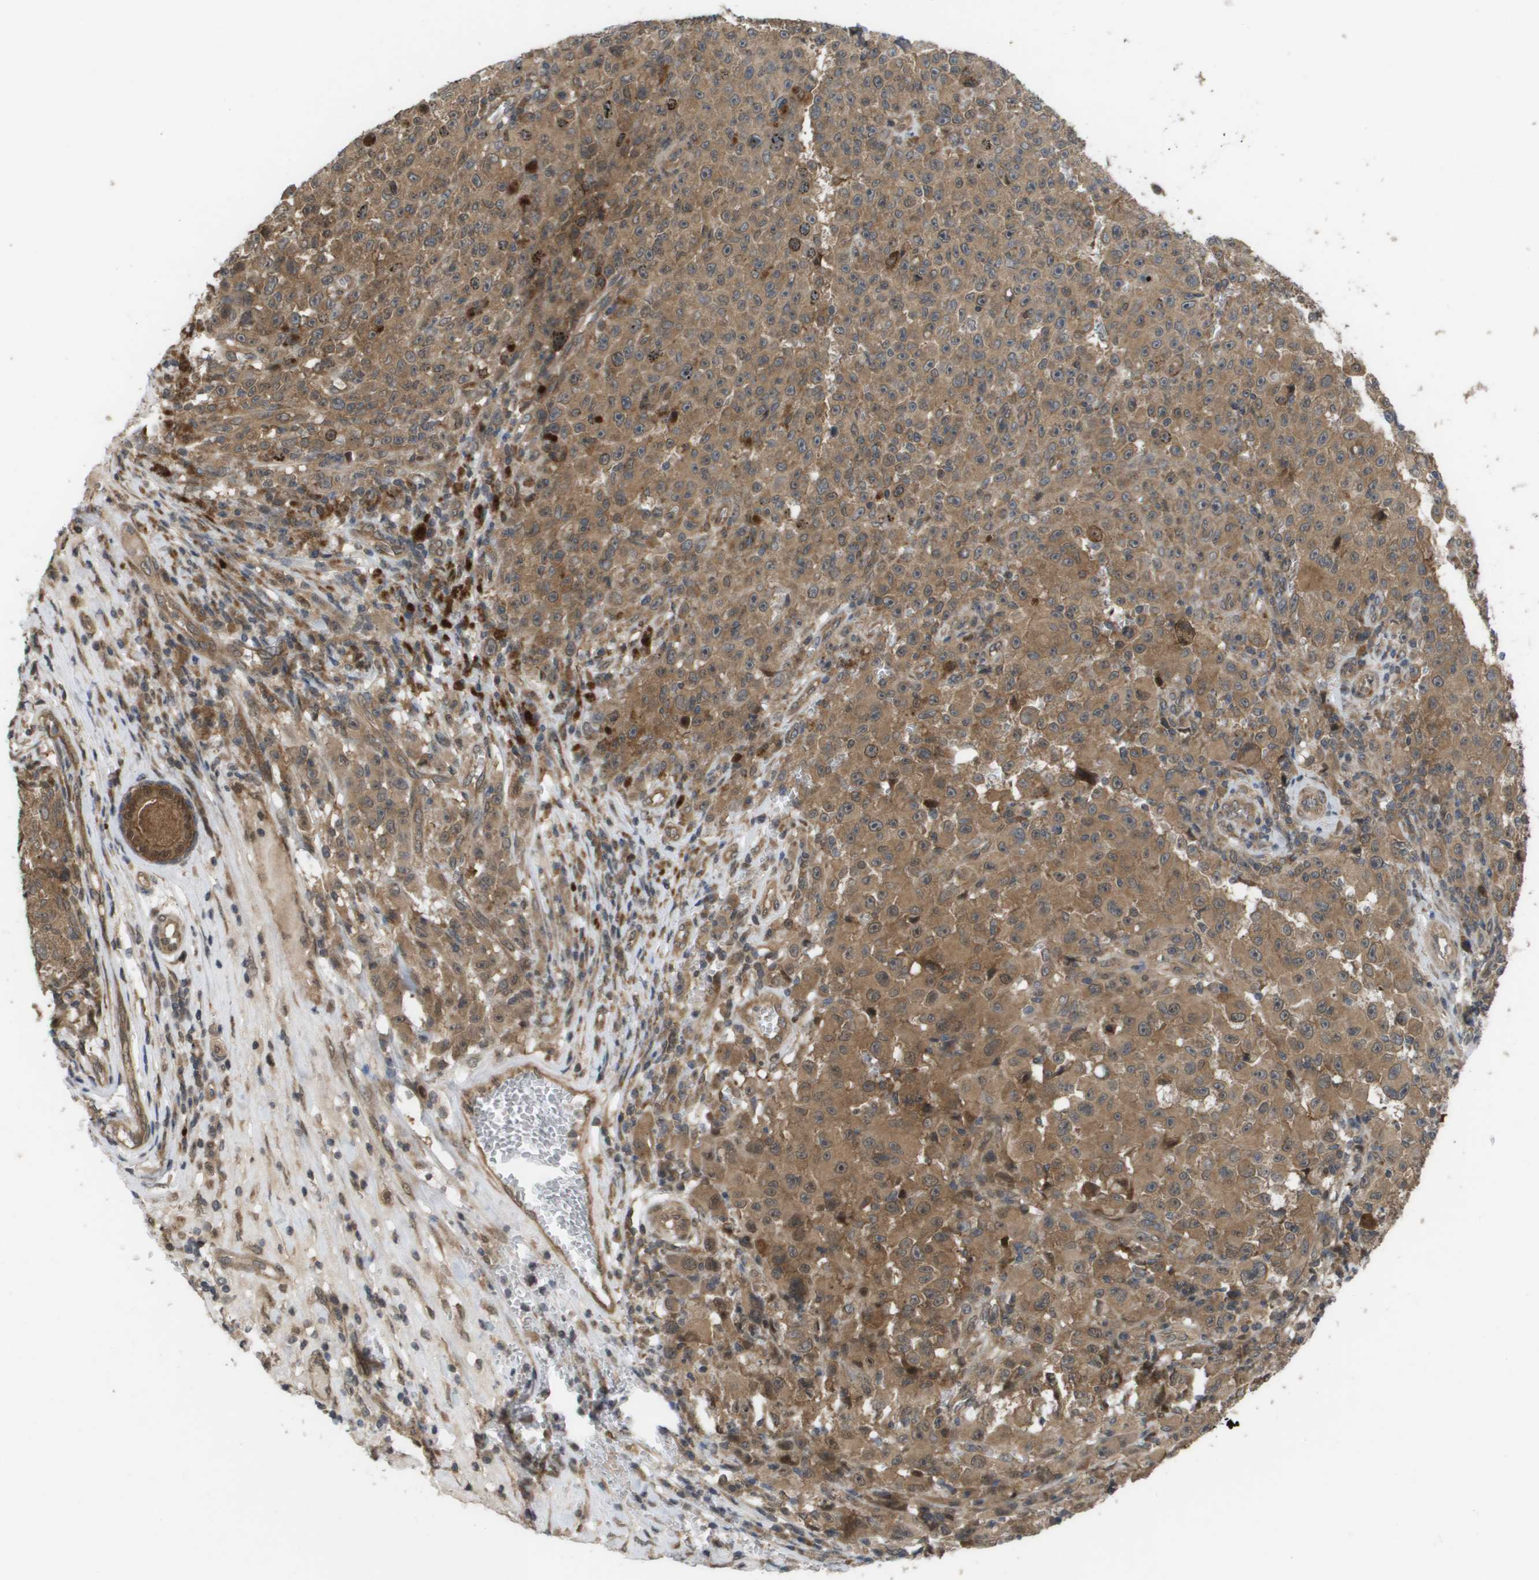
{"staining": {"intensity": "moderate", "quantity": ">75%", "location": "cytoplasmic/membranous,nuclear"}, "tissue": "melanoma", "cell_type": "Tumor cells", "image_type": "cancer", "snomed": [{"axis": "morphology", "description": "Malignant melanoma, NOS"}, {"axis": "topography", "description": "Skin"}], "caption": "DAB (3,3'-diaminobenzidine) immunohistochemical staining of human melanoma demonstrates moderate cytoplasmic/membranous and nuclear protein positivity in about >75% of tumor cells.", "gene": "CTPS2", "patient": {"sex": "female", "age": 82}}